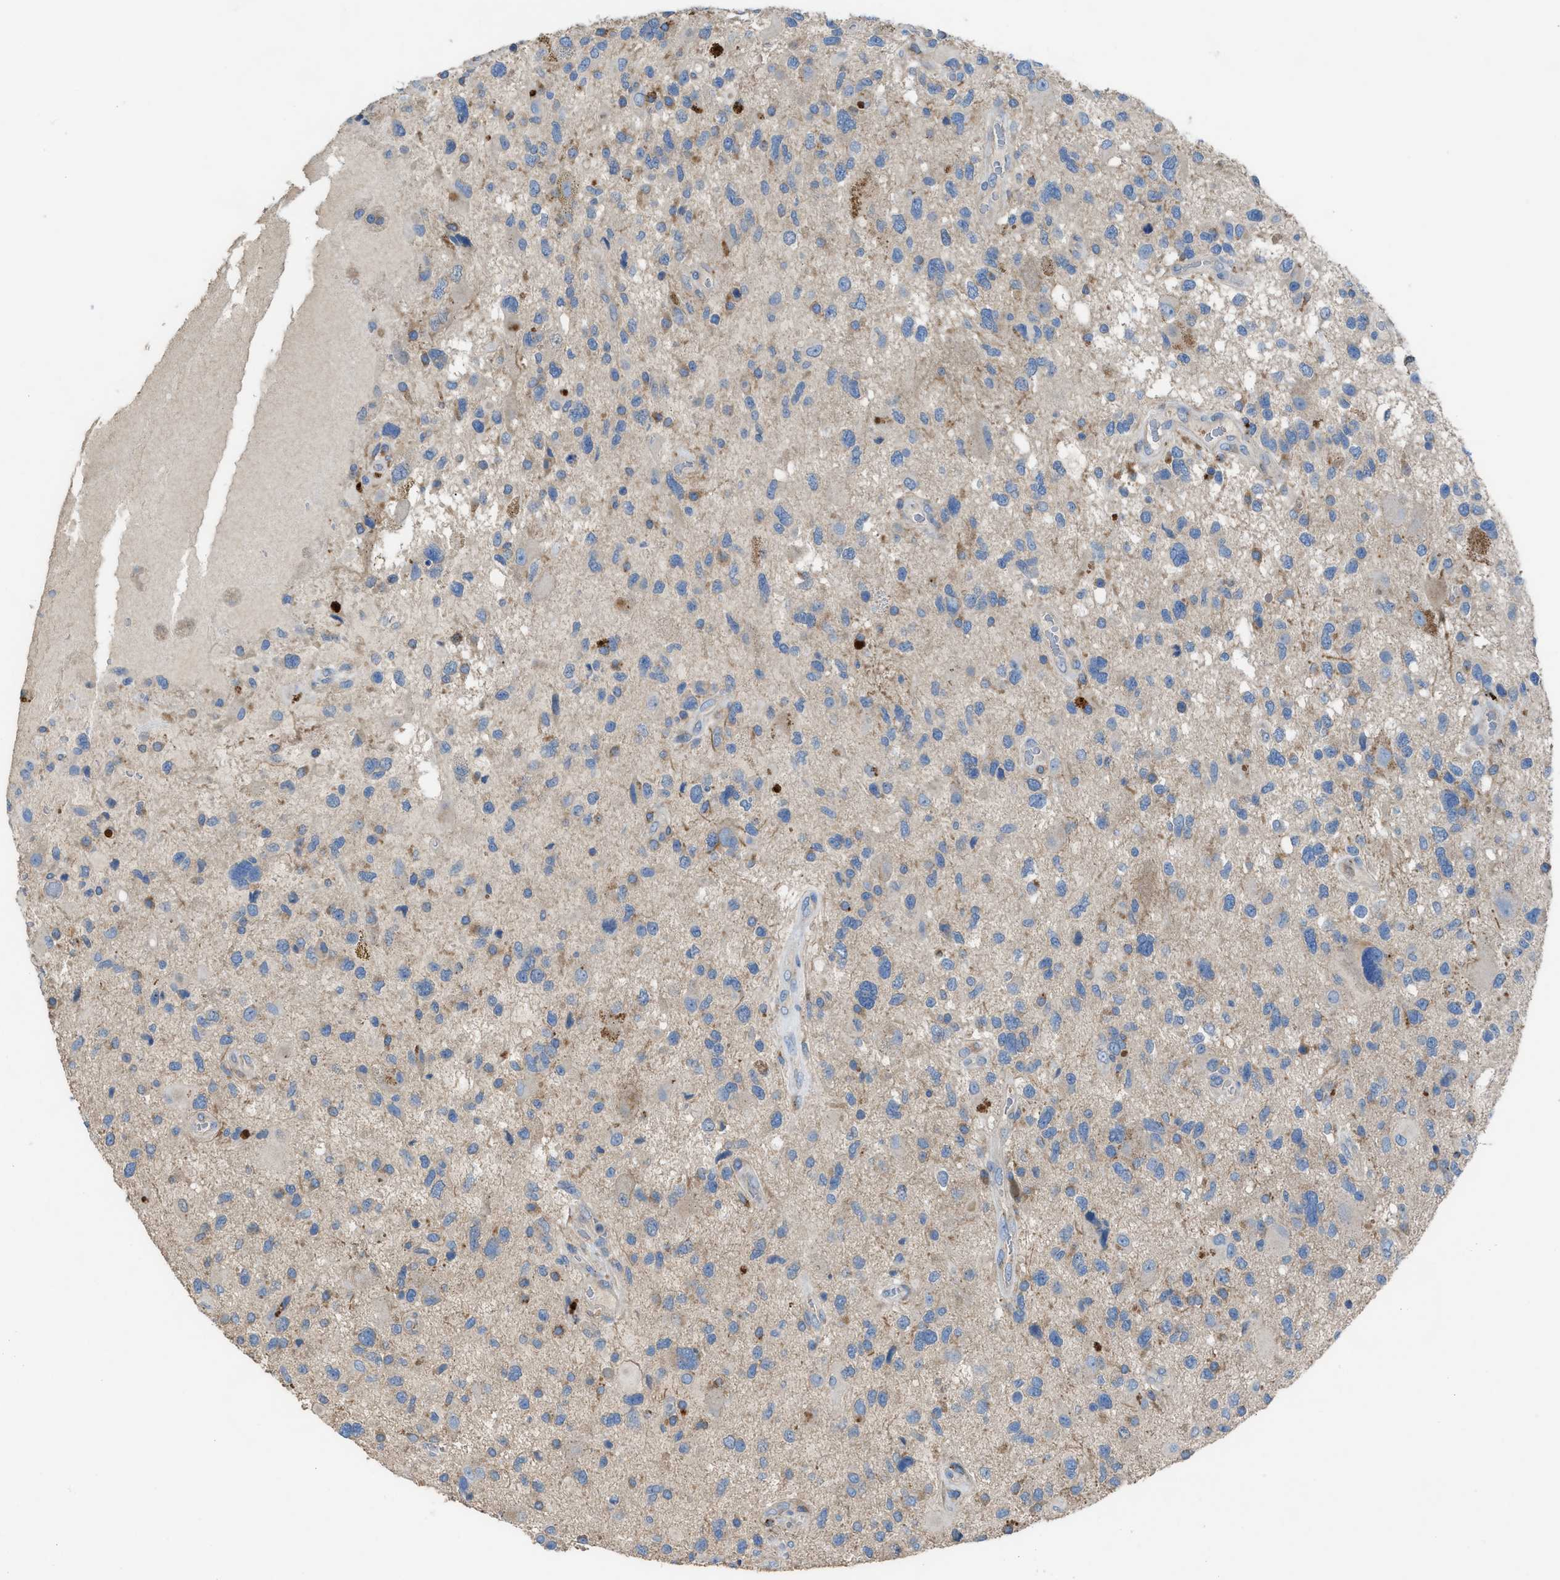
{"staining": {"intensity": "negative", "quantity": "none", "location": "none"}, "tissue": "glioma", "cell_type": "Tumor cells", "image_type": "cancer", "snomed": [{"axis": "morphology", "description": "Glioma, malignant, High grade"}, {"axis": "topography", "description": "Brain"}], "caption": "A high-resolution image shows IHC staining of malignant glioma (high-grade), which shows no significant staining in tumor cells.", "gene": "AOAH", "patient": {"sex": "male", "age": 33}}